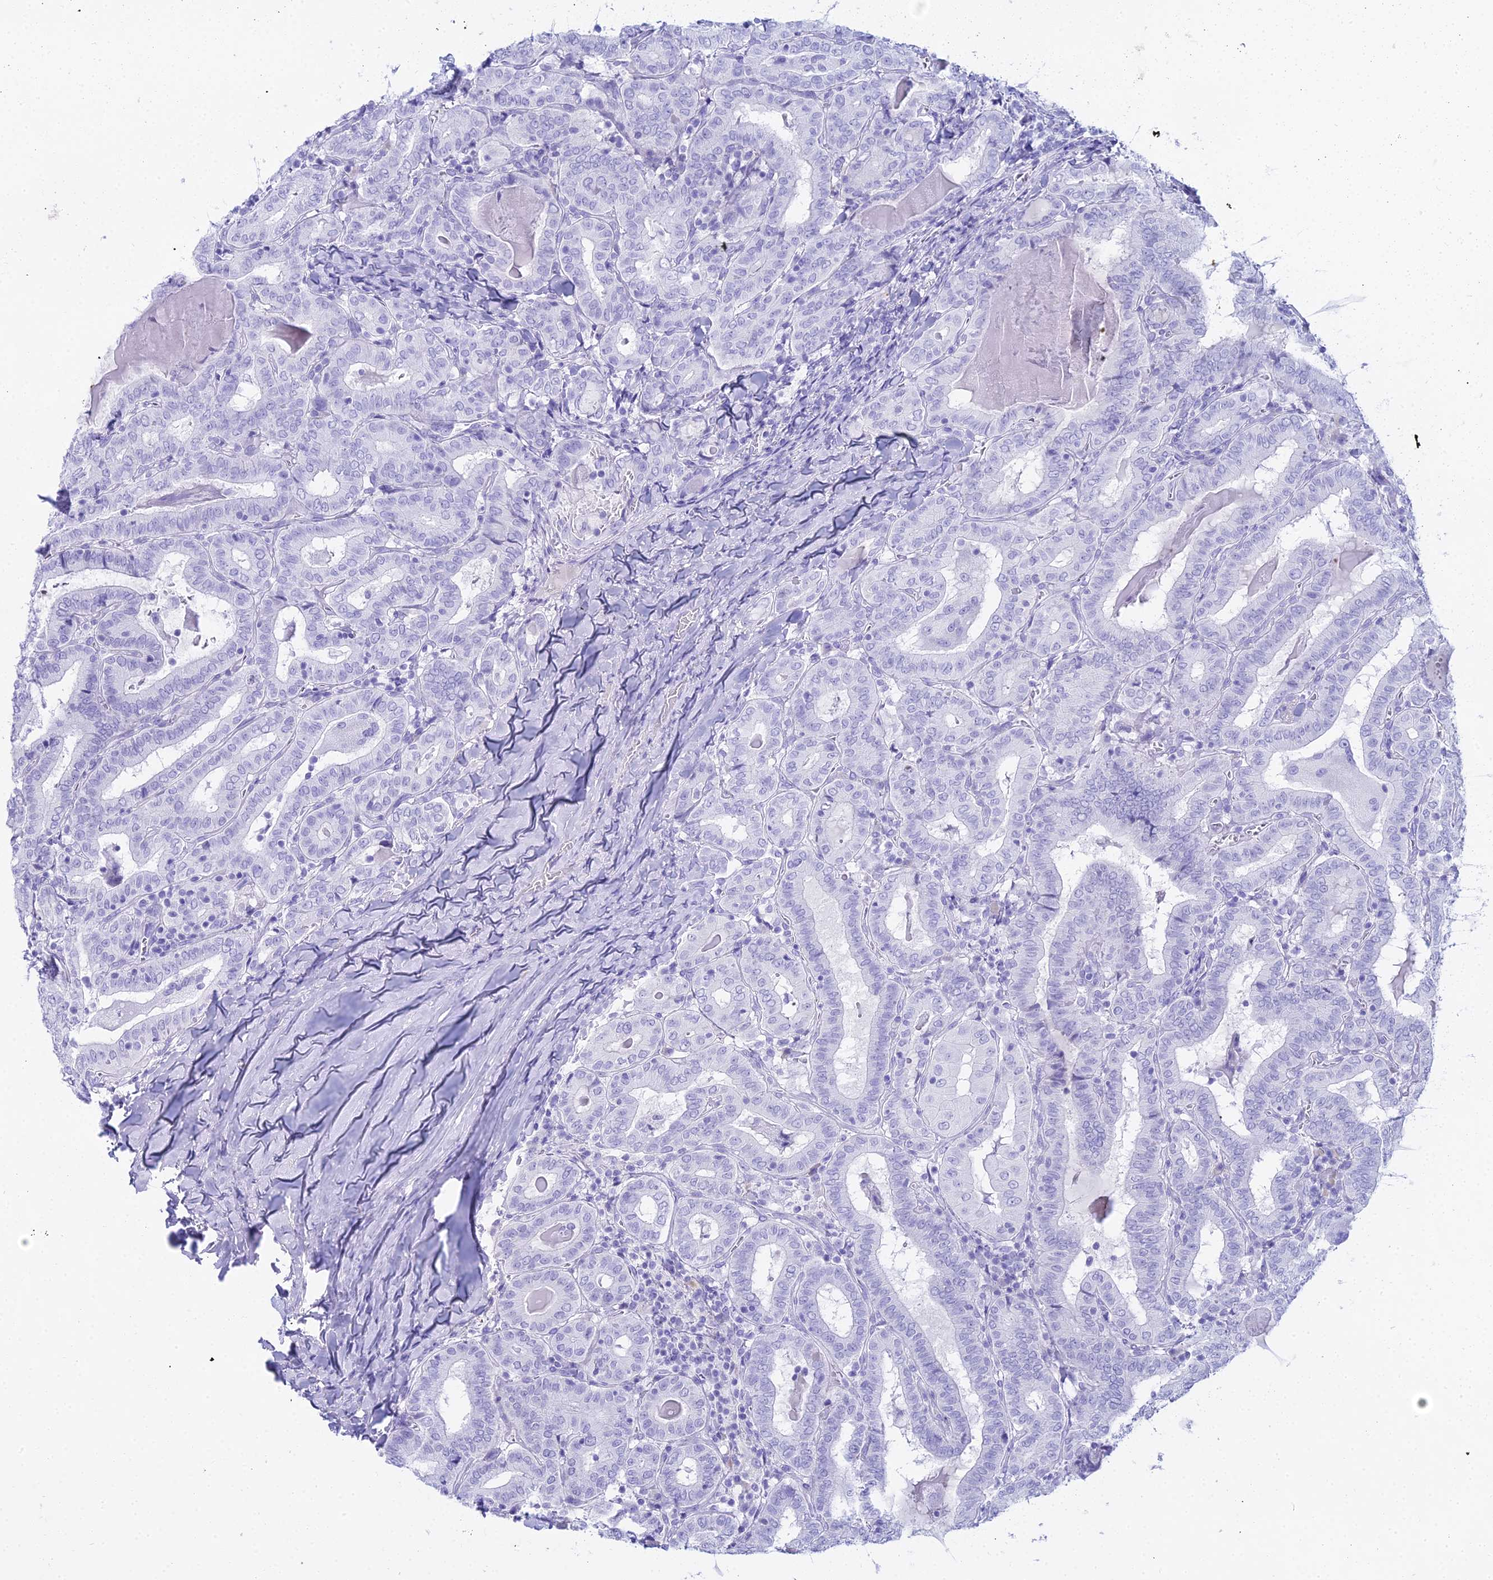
{"staining": {"intensity": "negative", "quantity": "none", "location": "none"}, "tissue": "thyroid cancer", "cell_type": "Tumor cells", "image_type": "cancer", "snomed": [{"axis": "morphology", "description": "Papillary adenocarcinoma, NOS"}, {"axis": "topography", "description": "Thyroid gland"}], "caption": "High power microscopy photomicrograph of an immunohistochemistry (IHC) image of thyroid cancer, revealing no significant expression in tumor cells. The staining is performed using DAB brown chromogen with nuclei counter-stained in using hematoxylin.", "gene": "CGB2", "patient": {"sex": "female", "age": 72}}